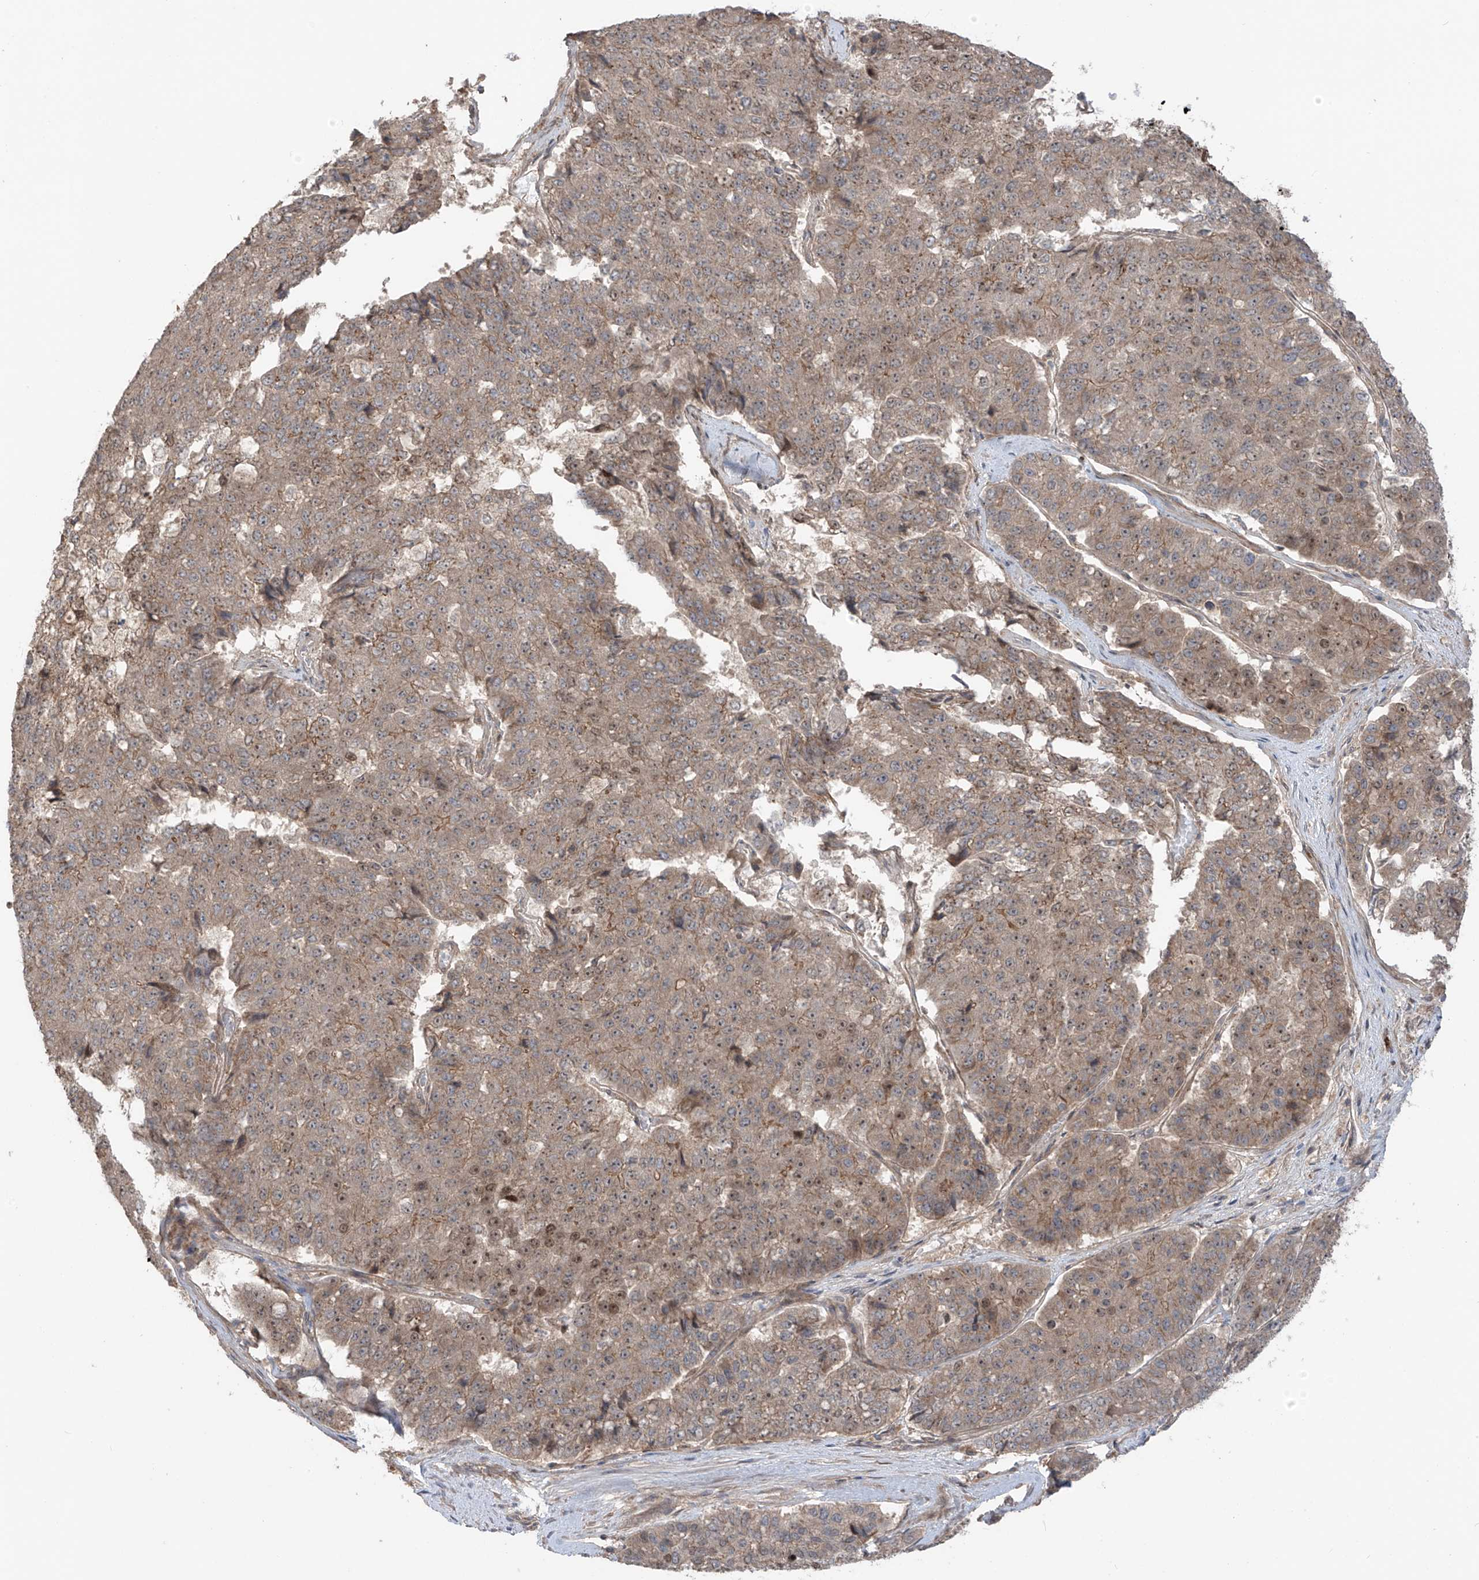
{"staining": {"intensity": "weak", "quantity": ">75%", "location": "cytoplasmic/membranous,nuclear"}, "tissue": "pancreatic cancer", "cell_type": "Tumor cells", "image_type": "cancer", "snomed": [{"axis": "morphology", "description": "Adenocarcinoma, NOS"}, {"axis": "topography", "description": "Pancreas"}], "caption": "DAB immunohistochemical staining of human adenocarcinoma (pancreatic) displays weak cytoplasmic/membranous and nuclear protein positivity in approximately >75% of tumor cells. Nuclei are stained in blue.", "gene": "LRRC74A", "patient": {"sex": "male", "age": 50}}